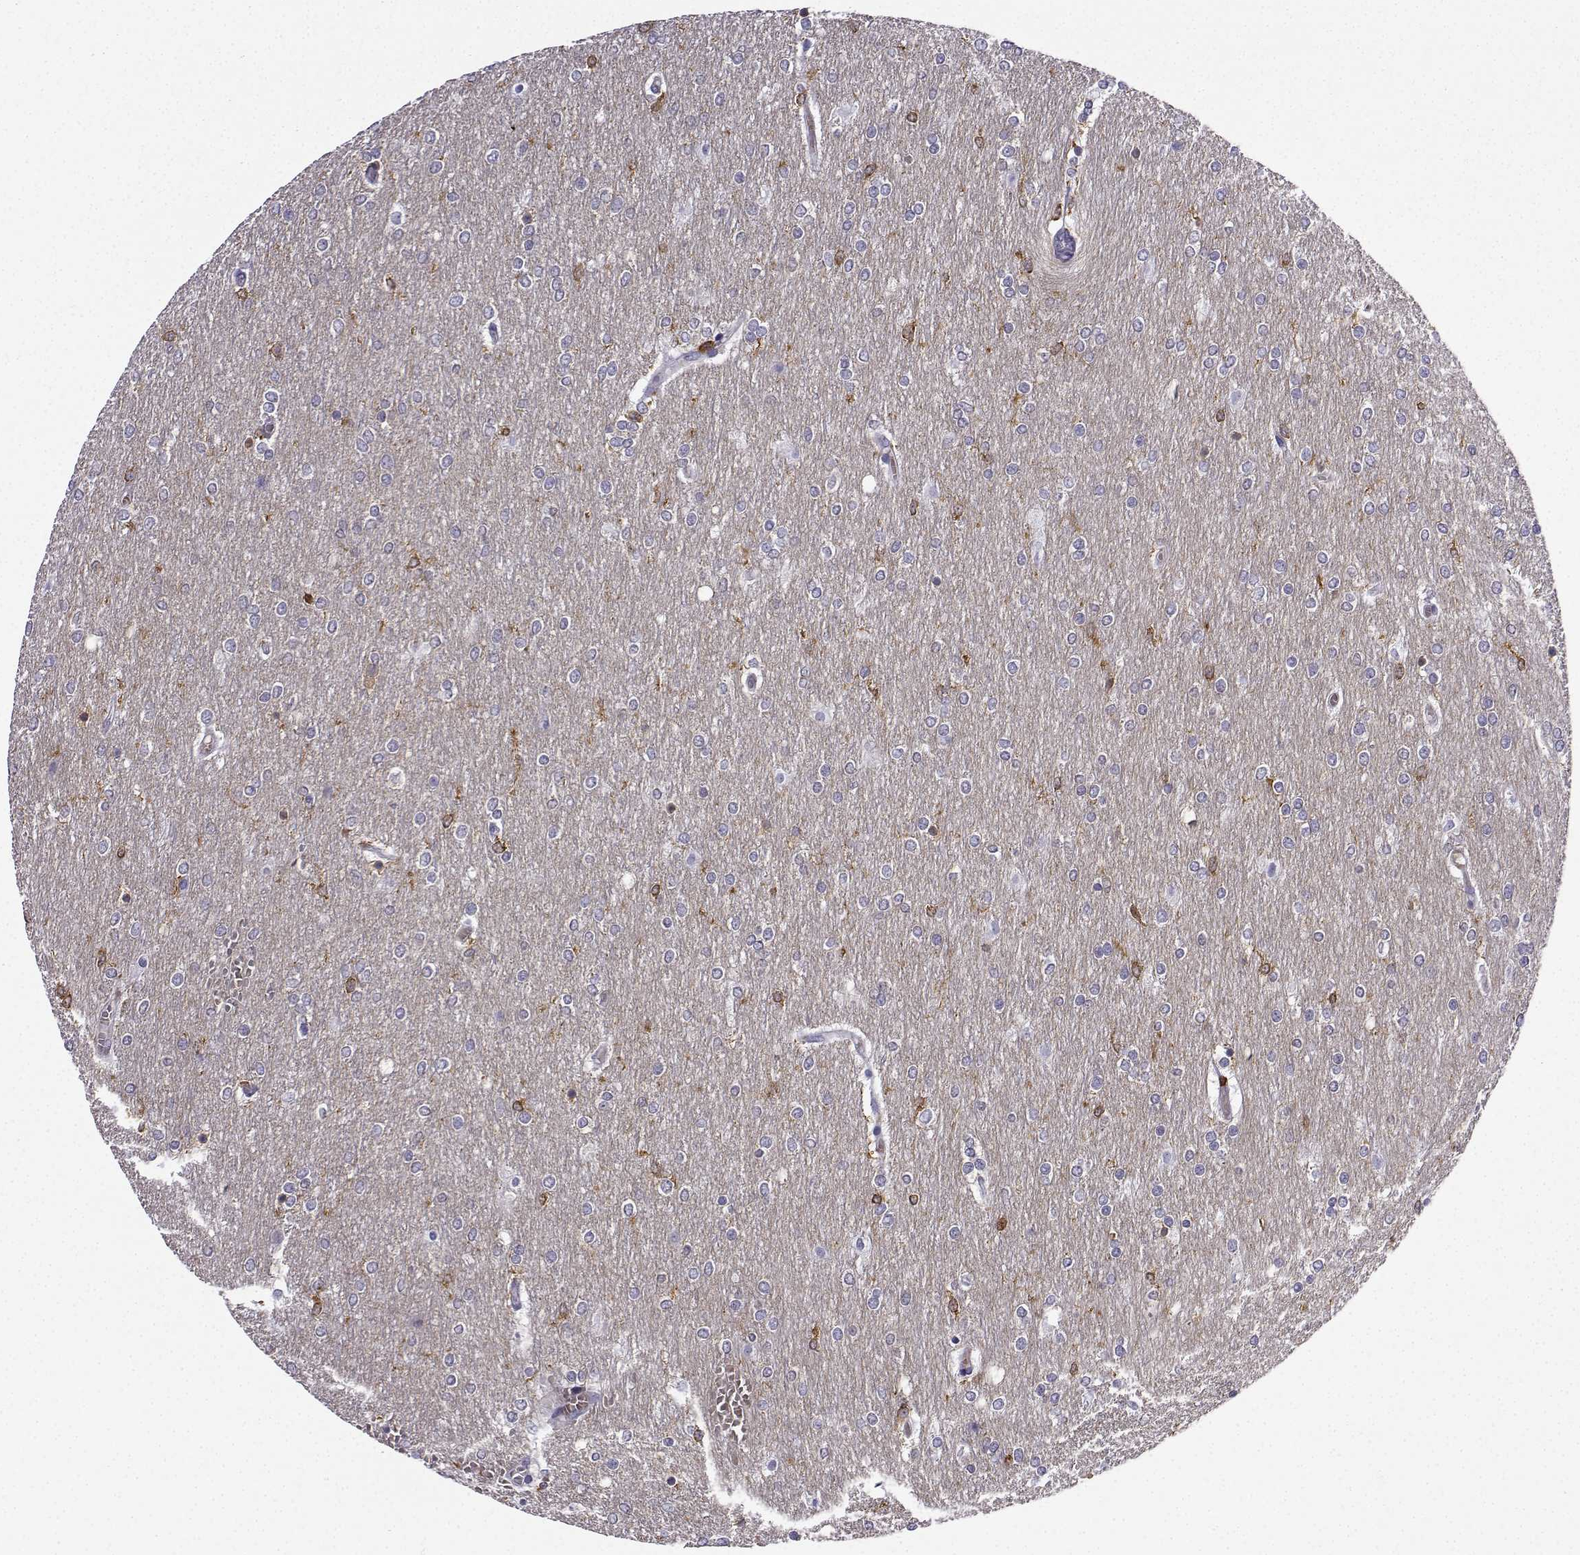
{"staining": {"intensity": "negative", "quantity": "none", "location": "none"}, "tissue": "glioma", "cell_type": "Tumor cells", "image_type": "cancer", "snomed": [{"axis": "morphology", "description": "Glioma, malignant, High grade"}, {"axis": "topography", "description": "Brain"}], "caption": "An image of malignant high-grade glioma stained for a protein shows no brown staining in tumor cells.", "gene": "DOCK10", "patient": {"sex": "female", "age": 61}}